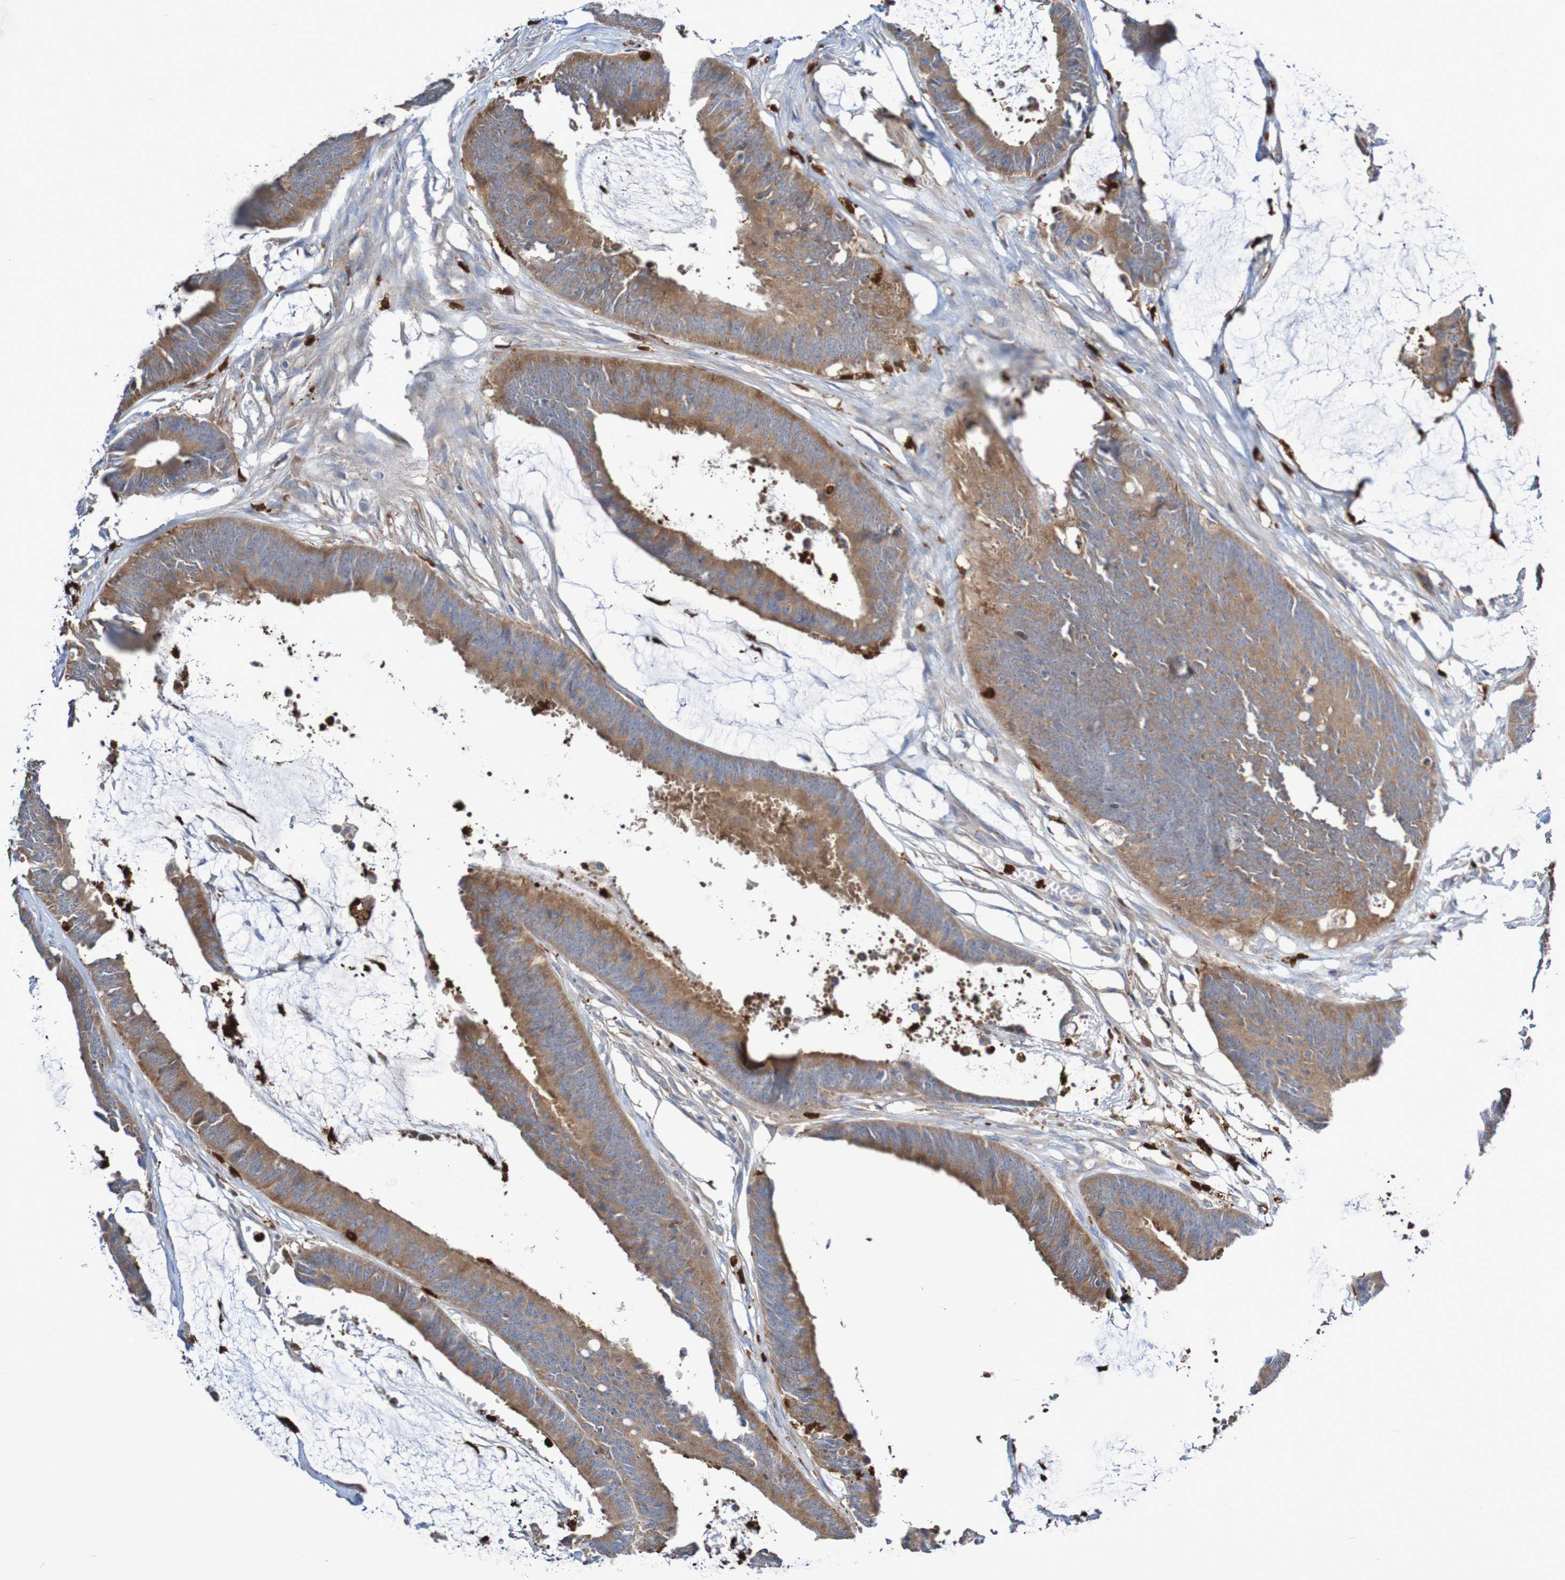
{"staining": {"intensity": "moderate", "quantity": ">75%", "location": "cytoplasmic/membranous"}, "tissue": "colorectal cancer", "cell_type": "Tumor cells", "image_type": "cancer", "snomed": [{"axis": "morphology", "description": "Adenocarcinoma, NOS"}, {"axis": "topography", "description": "Rectum"}], "caption": "High-power microscopy captured an IHC image of adenocarcinoma (colorectal), revealing moderate cytoplasmic/membranous staining in approximately >75% of tumor cells.", "gene": "PARP4", "patient": {"sex": "female", "age": 66}}